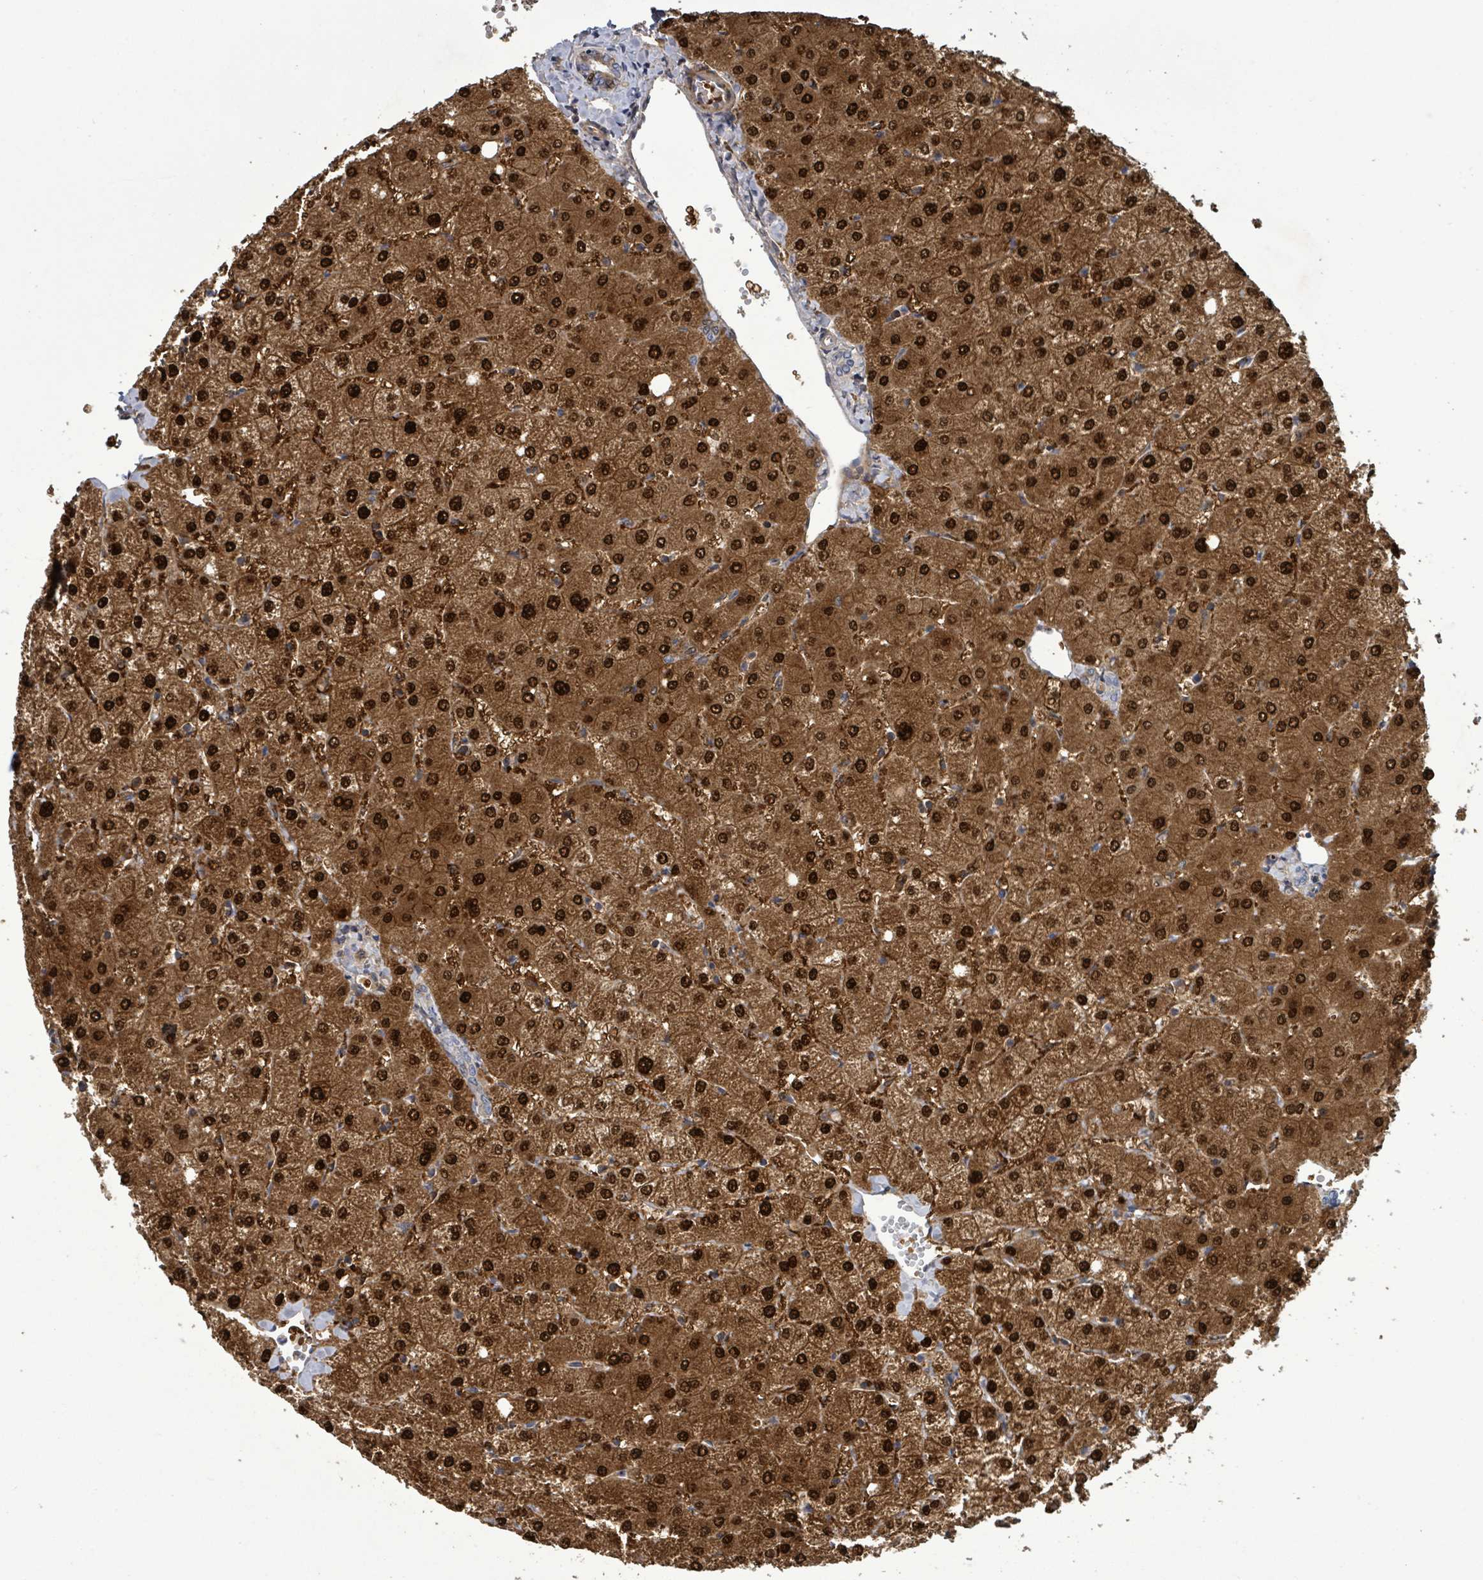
{"staining": {"intensity": "moderate", "quantity": ">75%", "location": "cytoplasmic/membranous"}, "tissue": "liver", "cell_type": "Cholangiocytes", "image_type": "normal", "snomed": [{"axis": "morphology", "description": "Normal tissue, NOS"}, {"axis": "topography", "description": "Liver"}], "caption": "DAB immunohistochemical staining of normal human liver reveals moderate cytoplasmic/membranous protein staining in approximately >75% of cholangiocytes. The protein is stained brown, and the nuclei are stained in blue (DAB IHC with brightfield microscopy, high magnification).", "gene": "AMMECR1", "patient": {"sex": "female", "age": 54}}